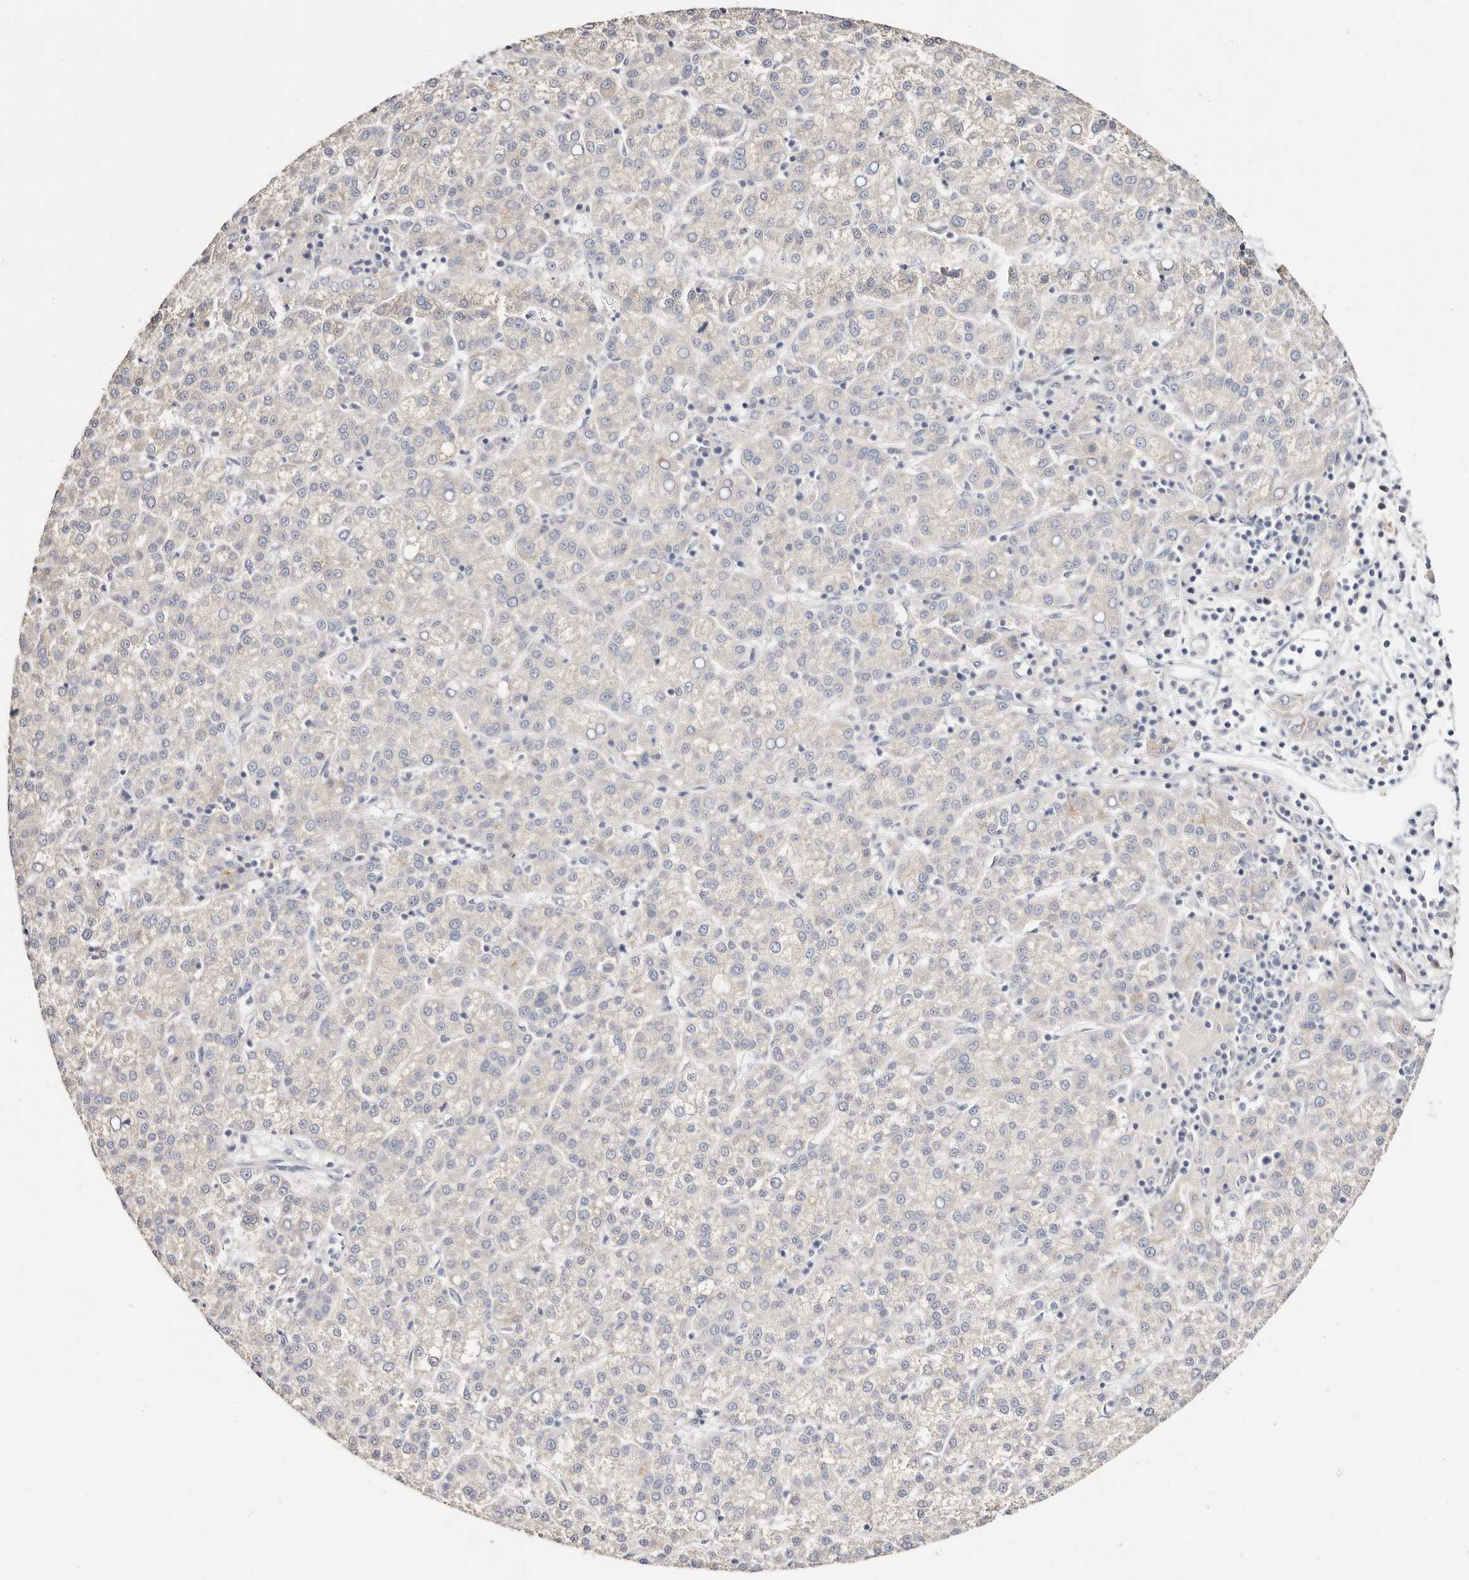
{"staining": {"intensity": "negative", "quantity": "none", "location": "none"}, "tissue": "liver cancer", "cell_type": "Tumor cells", "image_type": "cancer", "snomed": [{"axis": "morphology", "description": "Carcinoma, Hepatocellular, NOS"}, {"axis": "topography", "description": "Liver"}], "caption": "Micrograph shows no protein staining in tumor cells of liver cancer (hepatocellular carcinoma) tissue.", "gene": "DNASE1", "patient": {"sex": "female", "age": 58}}